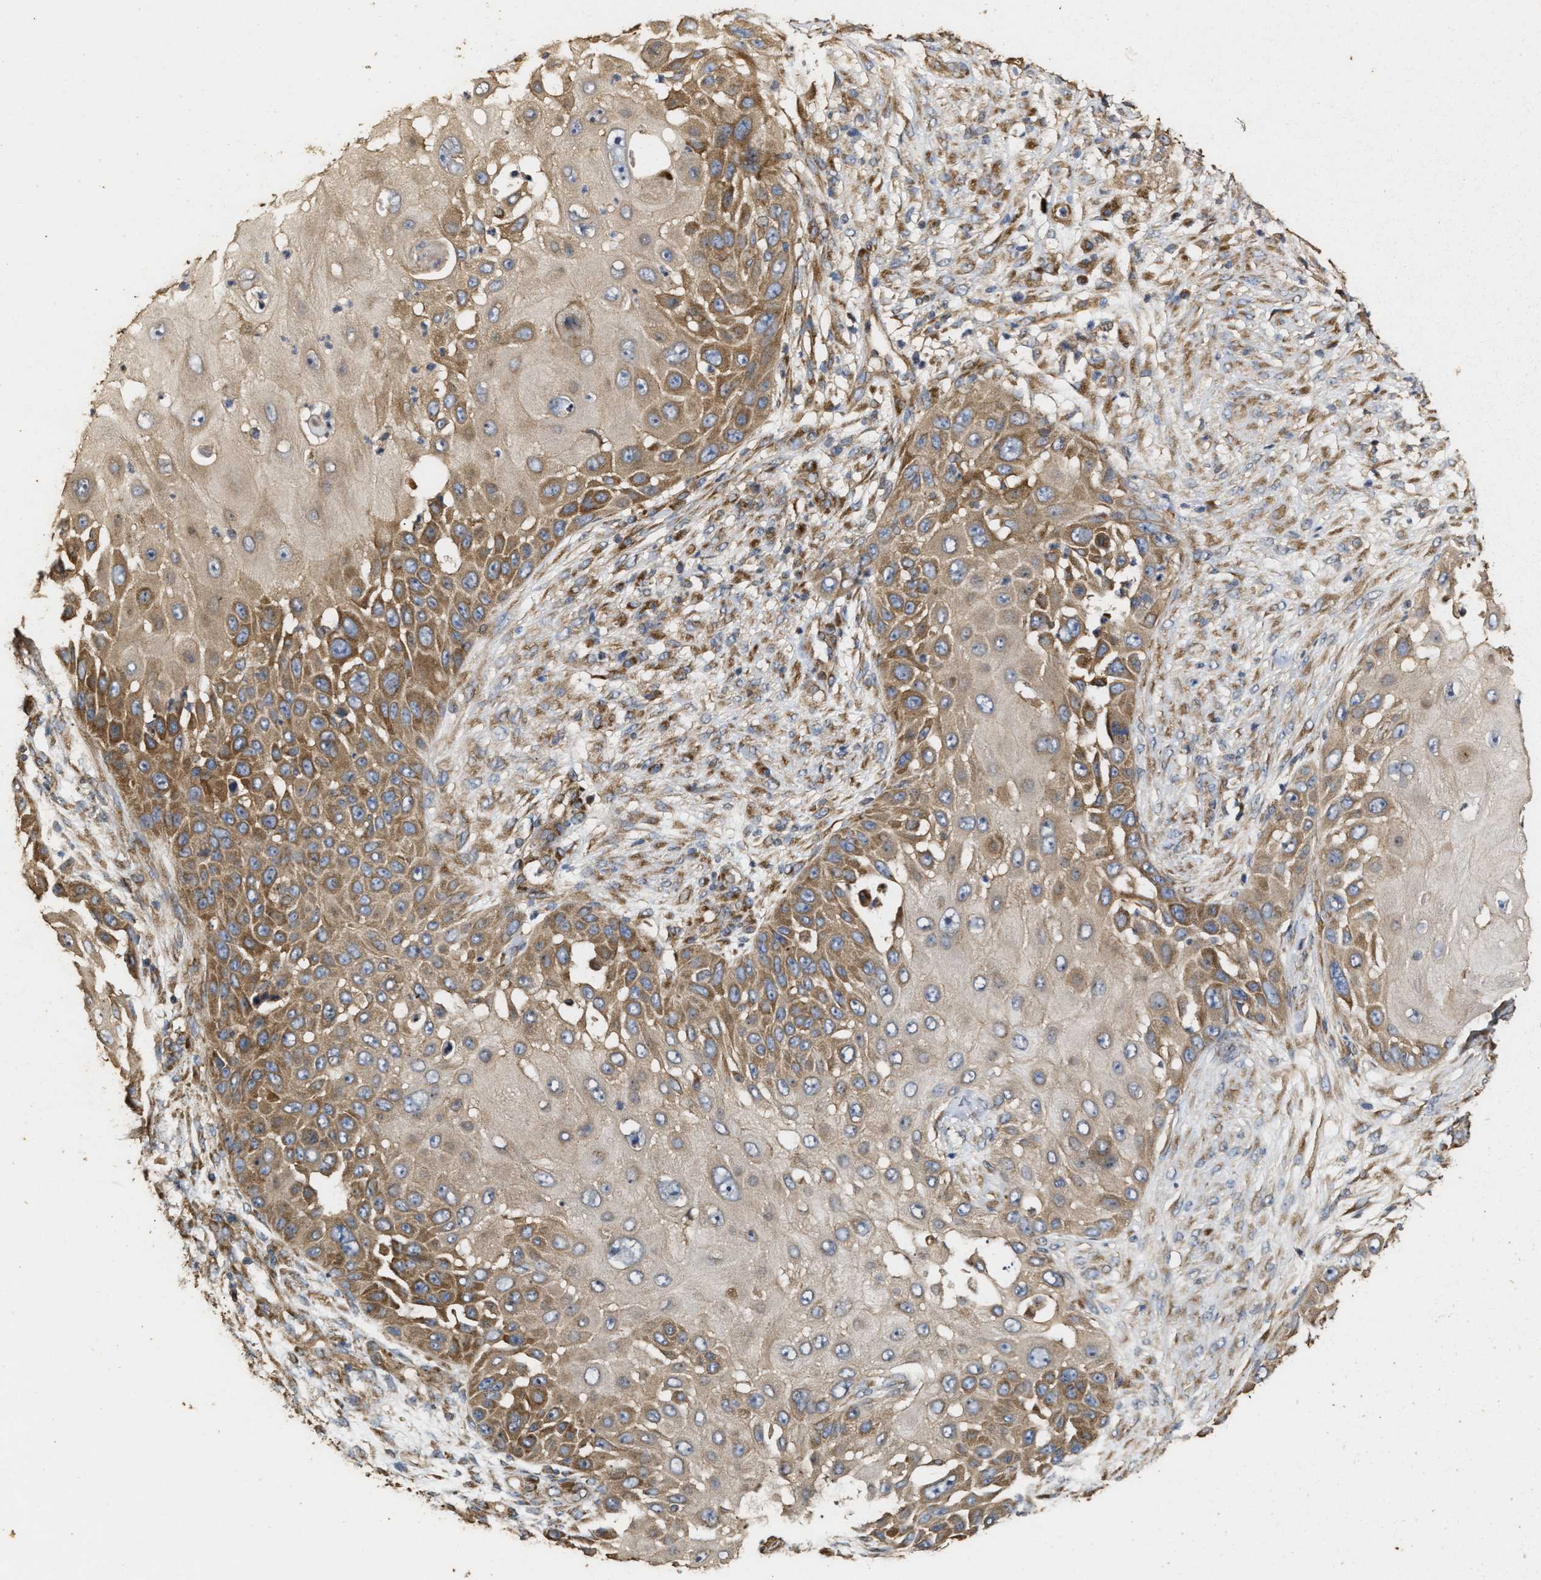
{"staining": {"intensity": "moderate", "quantity": ">75%", "location": "cytoplasmic/membranous"}, "tissue": "skin cancer", "cell_type": "Tumor cells", "image_type": "cancer", "snomed": [{"axis": "morphology", "description": "Squamous cell carcinoma, NOS"}, {"axis": "topography", "description": "Skin"}], "caption": "A high-resolution micrograph shows immunohistochemistry (IHC) staining of skin cancer, which exhibits moderate cytoplasmic/membranous positivity in approximately >75% of tumor cells. (Brightfield microscopy of DAB IHC at high magnification).", "gene": "NAV1", "patient": {"sex": "female", "age": 44}}